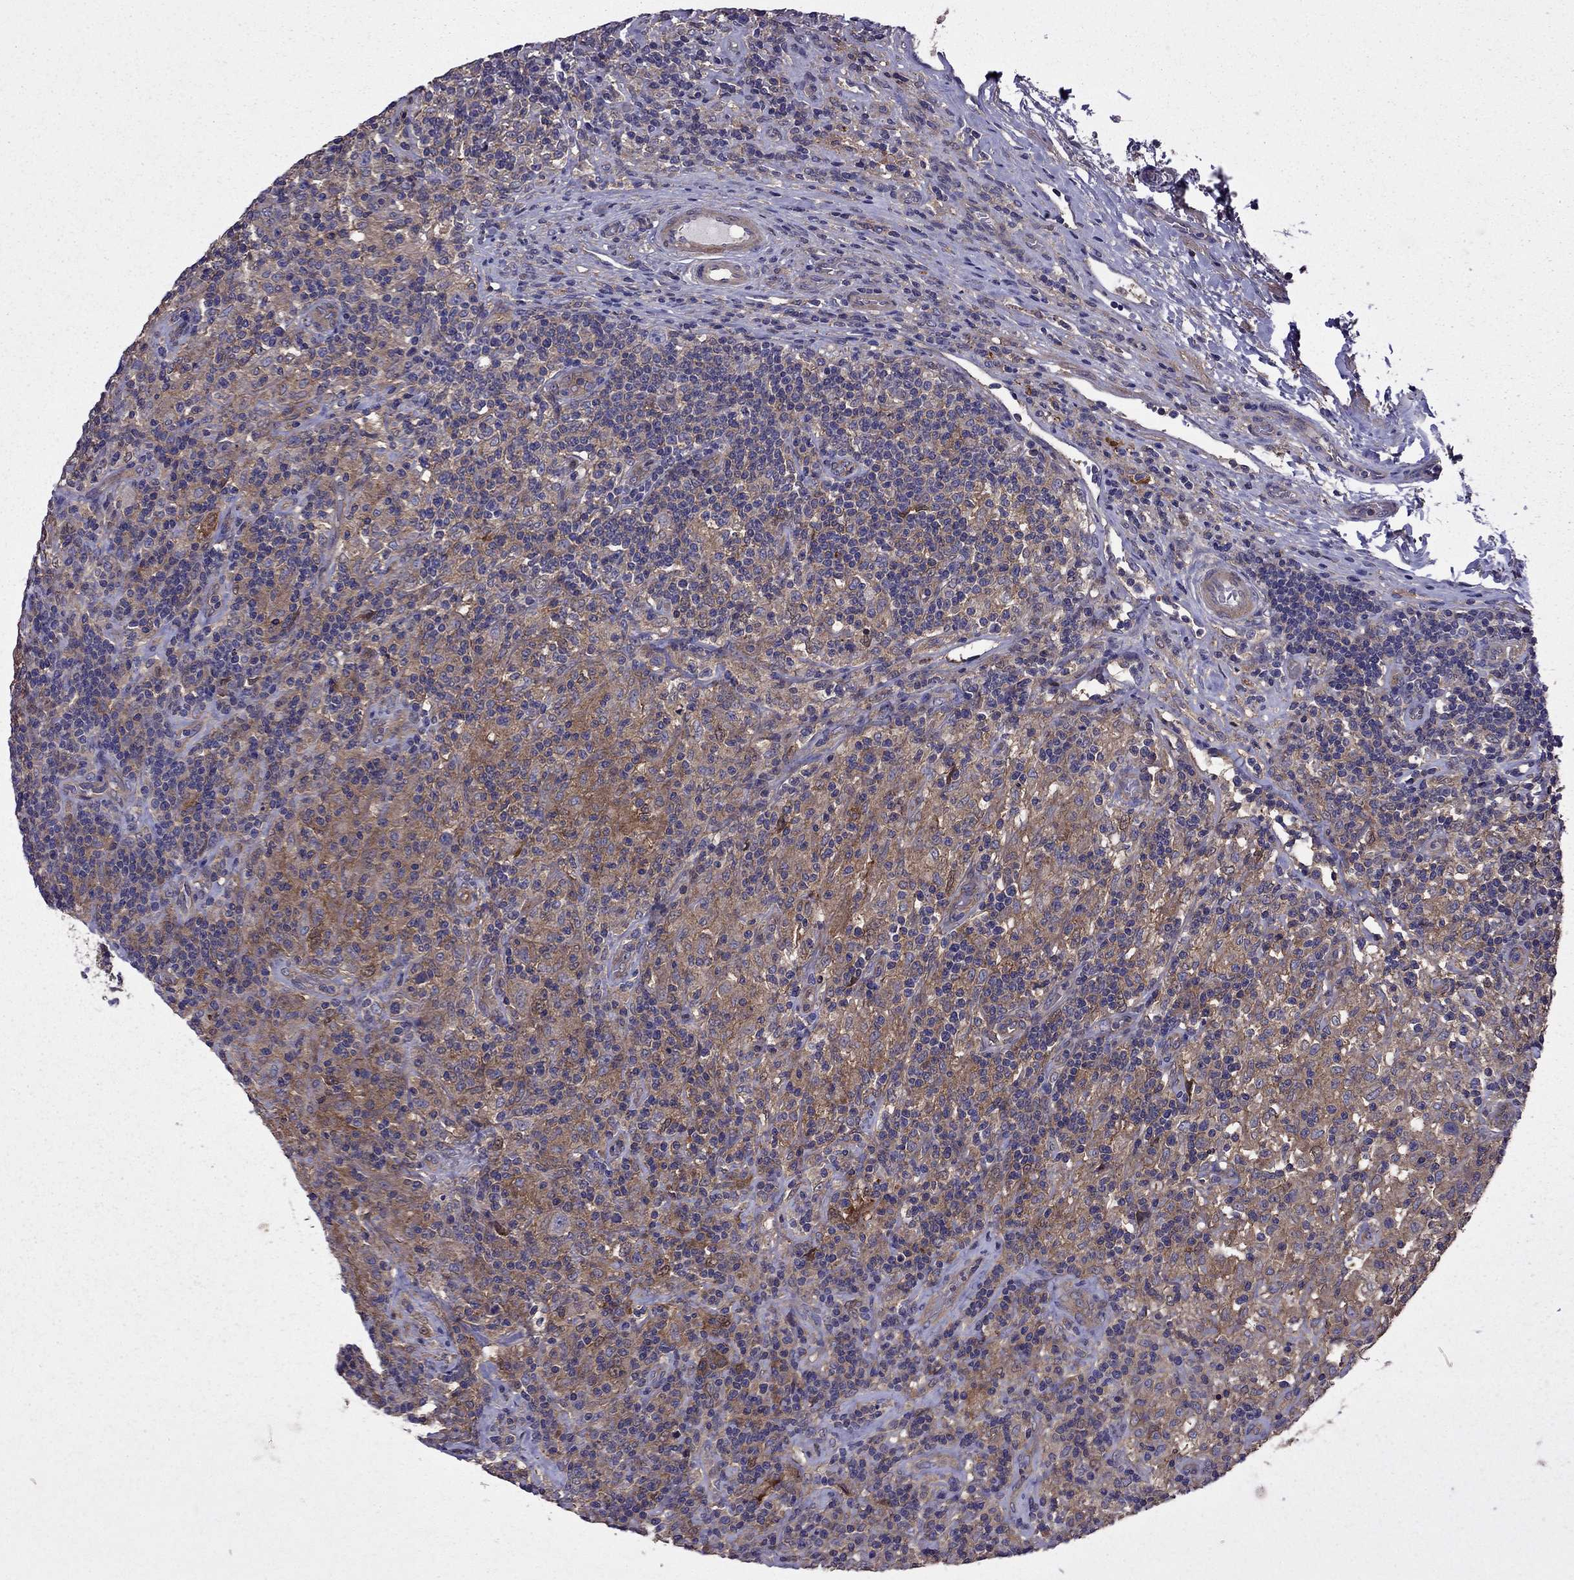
{"staining": {"intensity": "weak", "quantity": "25%-75%", "location": "cytoplasmic/membranous"}, "tissue": "lymphoma", "cell_type": "Tumor cells", "image_type": "cancer", "snomed": [{"axis": "morphology", "description": "Hodgkin's disease, NOS"}, {"axis": "topography", "description": "Lymph node"}], "caption": "An immunohistochemistry image of neoplastic tissue is shown. Protein staining in brown labels weak cytoplasmic/membranous positivity in lymphoma within tumor cells.", "gene": "ITGB1", "patient": {"sex": "male", "age": 70}}